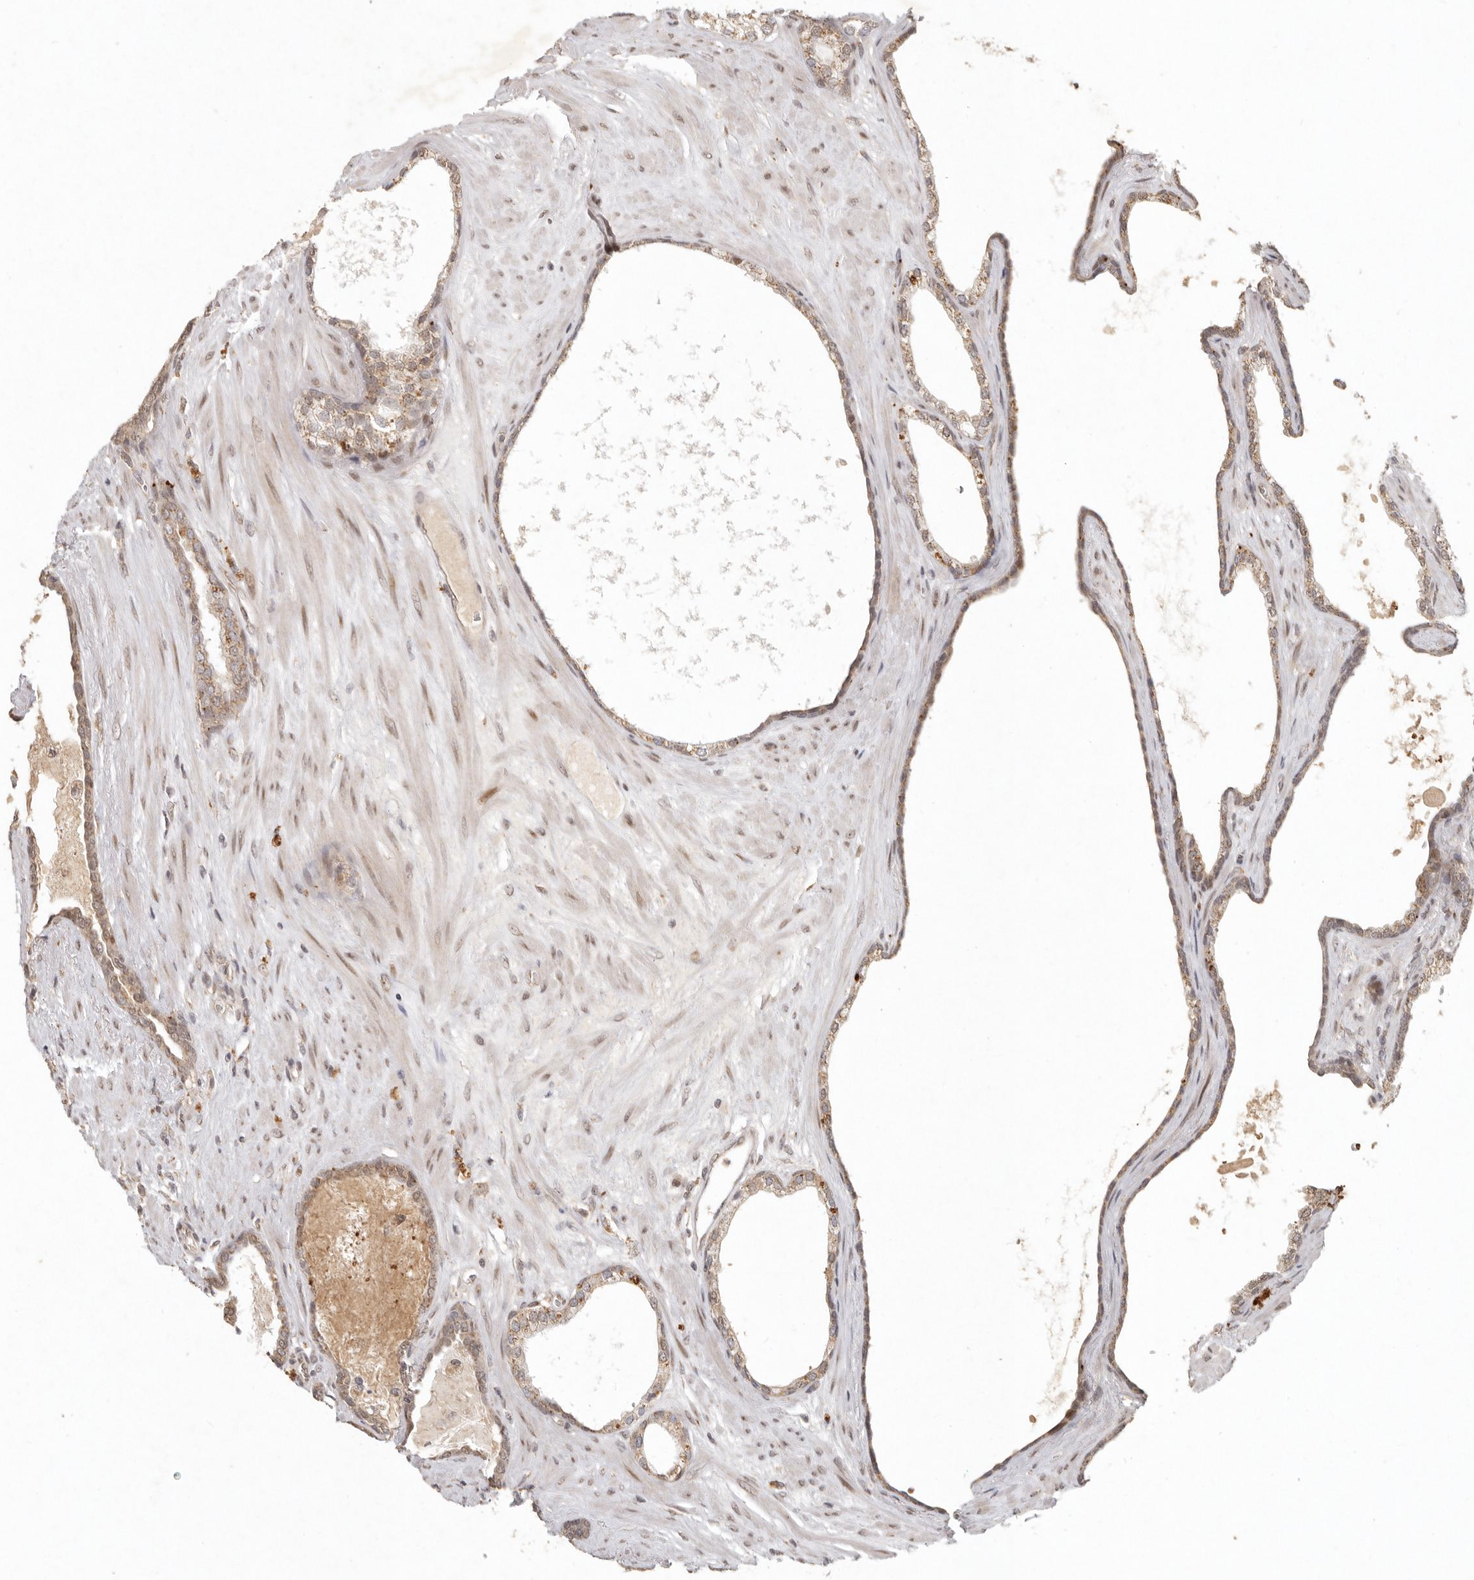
{"staining": {"intensity": "weak", "quantity": ">75%", "location": "cytoplasmic/membranous"}, "tissue": "prostate cancer", "cell_type": "Tumor cells", "image_type": "cancer", "snomed": [{"axis": "morphology", "description": "Adenocarcinoma, Low grade"}, {"axis": "topography", "description": "Prostate"}], "caption": "Immunohistochemical staining of human adenocarcinoma (low-grade) (prostate) shows weak cytoplasmic/membranous protein positivity in about >75% of tumor cells.", "gene": "LRRC75A", "patient": {"sex": "male", "age": 70}}